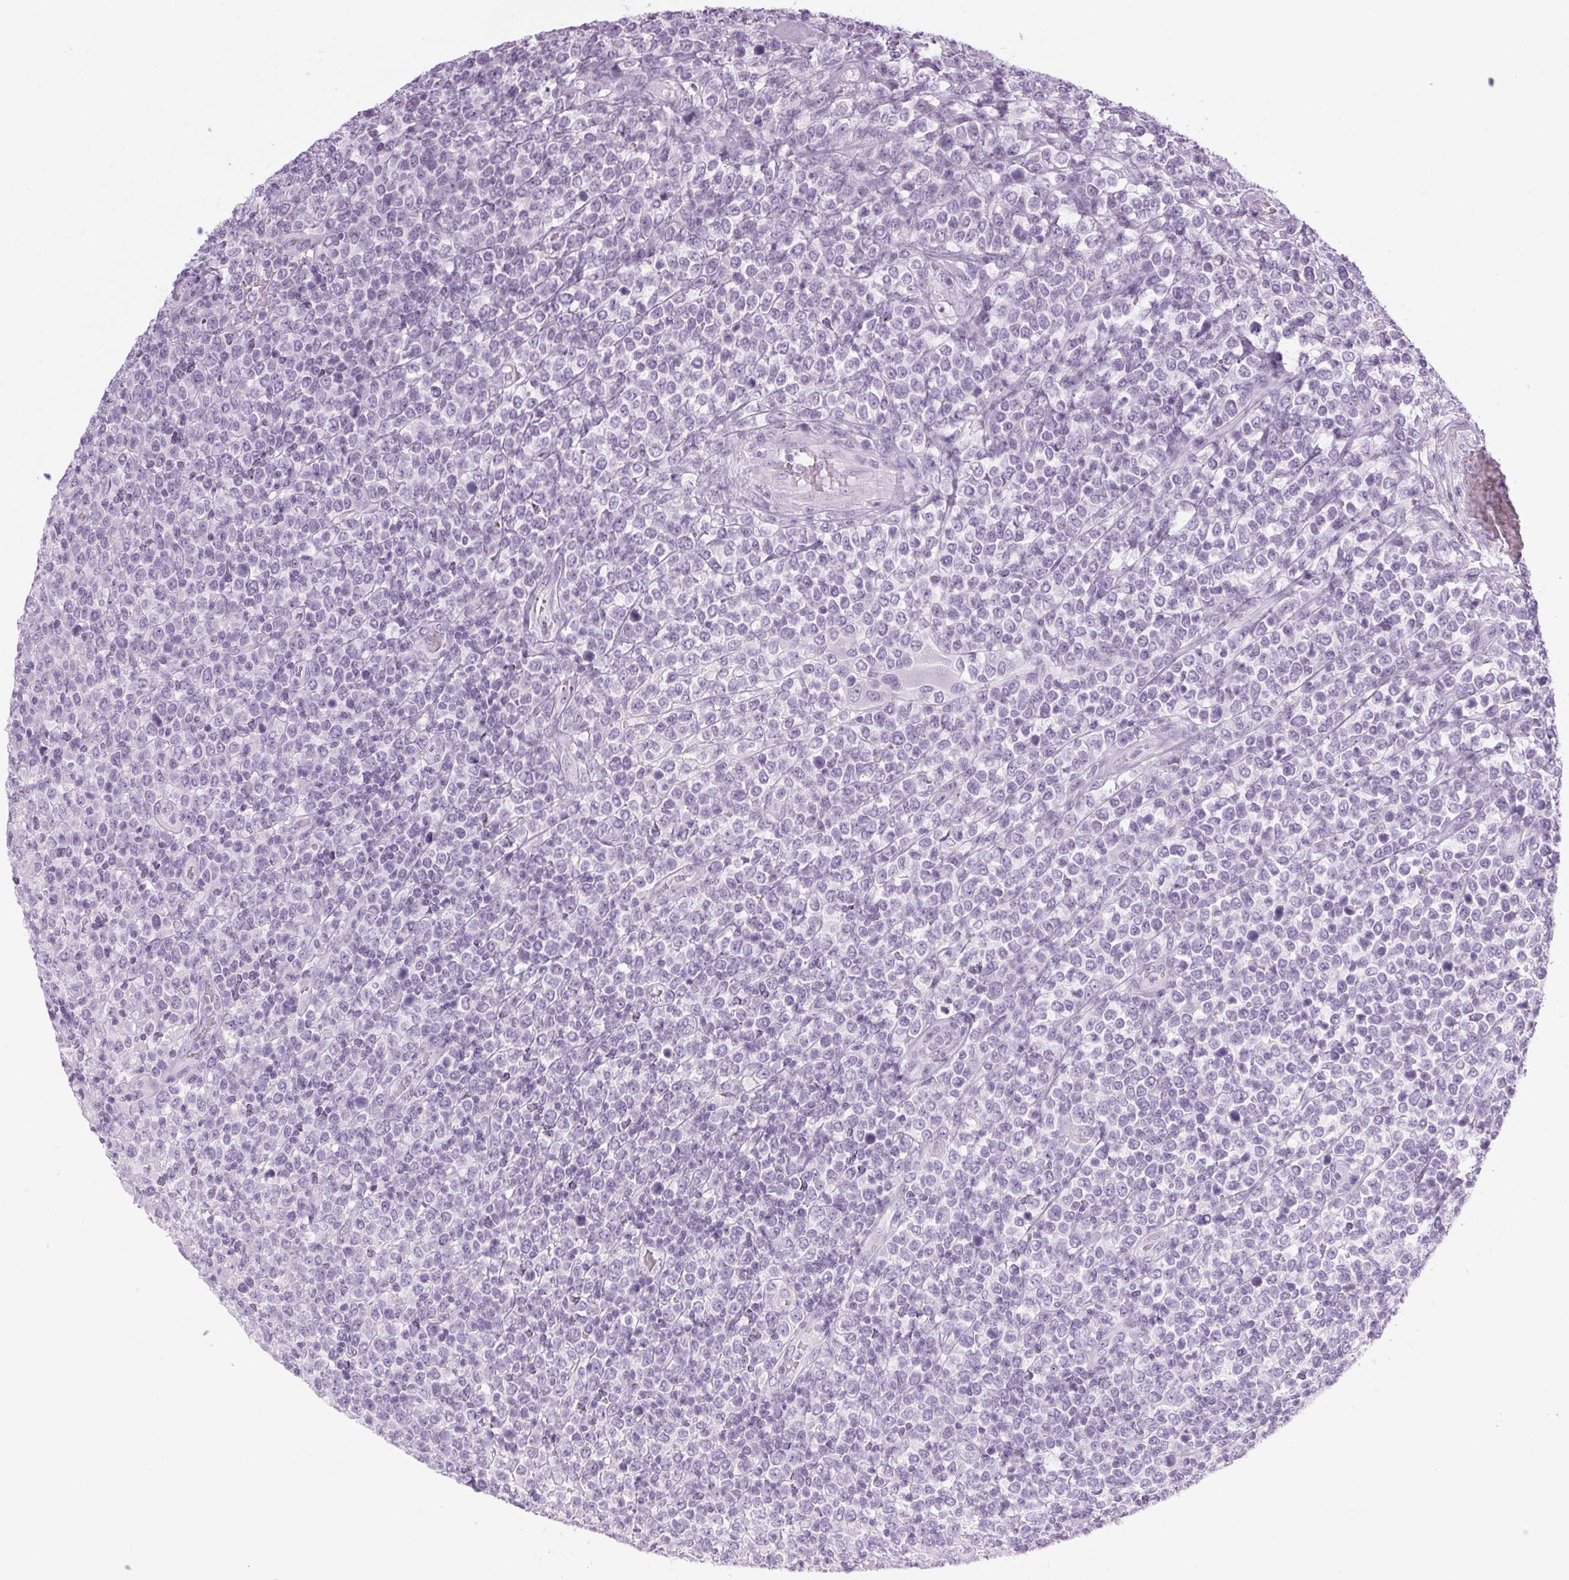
{"staining": {"intensity": "negative", "quantity": "none", "location": "none"}, "tissue": "lymphoma", "cell_type": "Tumor cells", "image_type": "cancer", "snomed": [{"axis": "morphology", "description": "Malignant lymphoma, non-Hodgkin's type, High grade"}, {"axis": "topography", "description": "Soft tissue"}], "caption": "Immunohistochemistry micrograph of neoplastic tissue: malignant lymphoma, non-Hodgkin's type (high-grade) stained with DAB exhibits no significant protein staining in tumor cells.", "gene": "LRP2", "patient": {"sex": "female", "age": 56}}